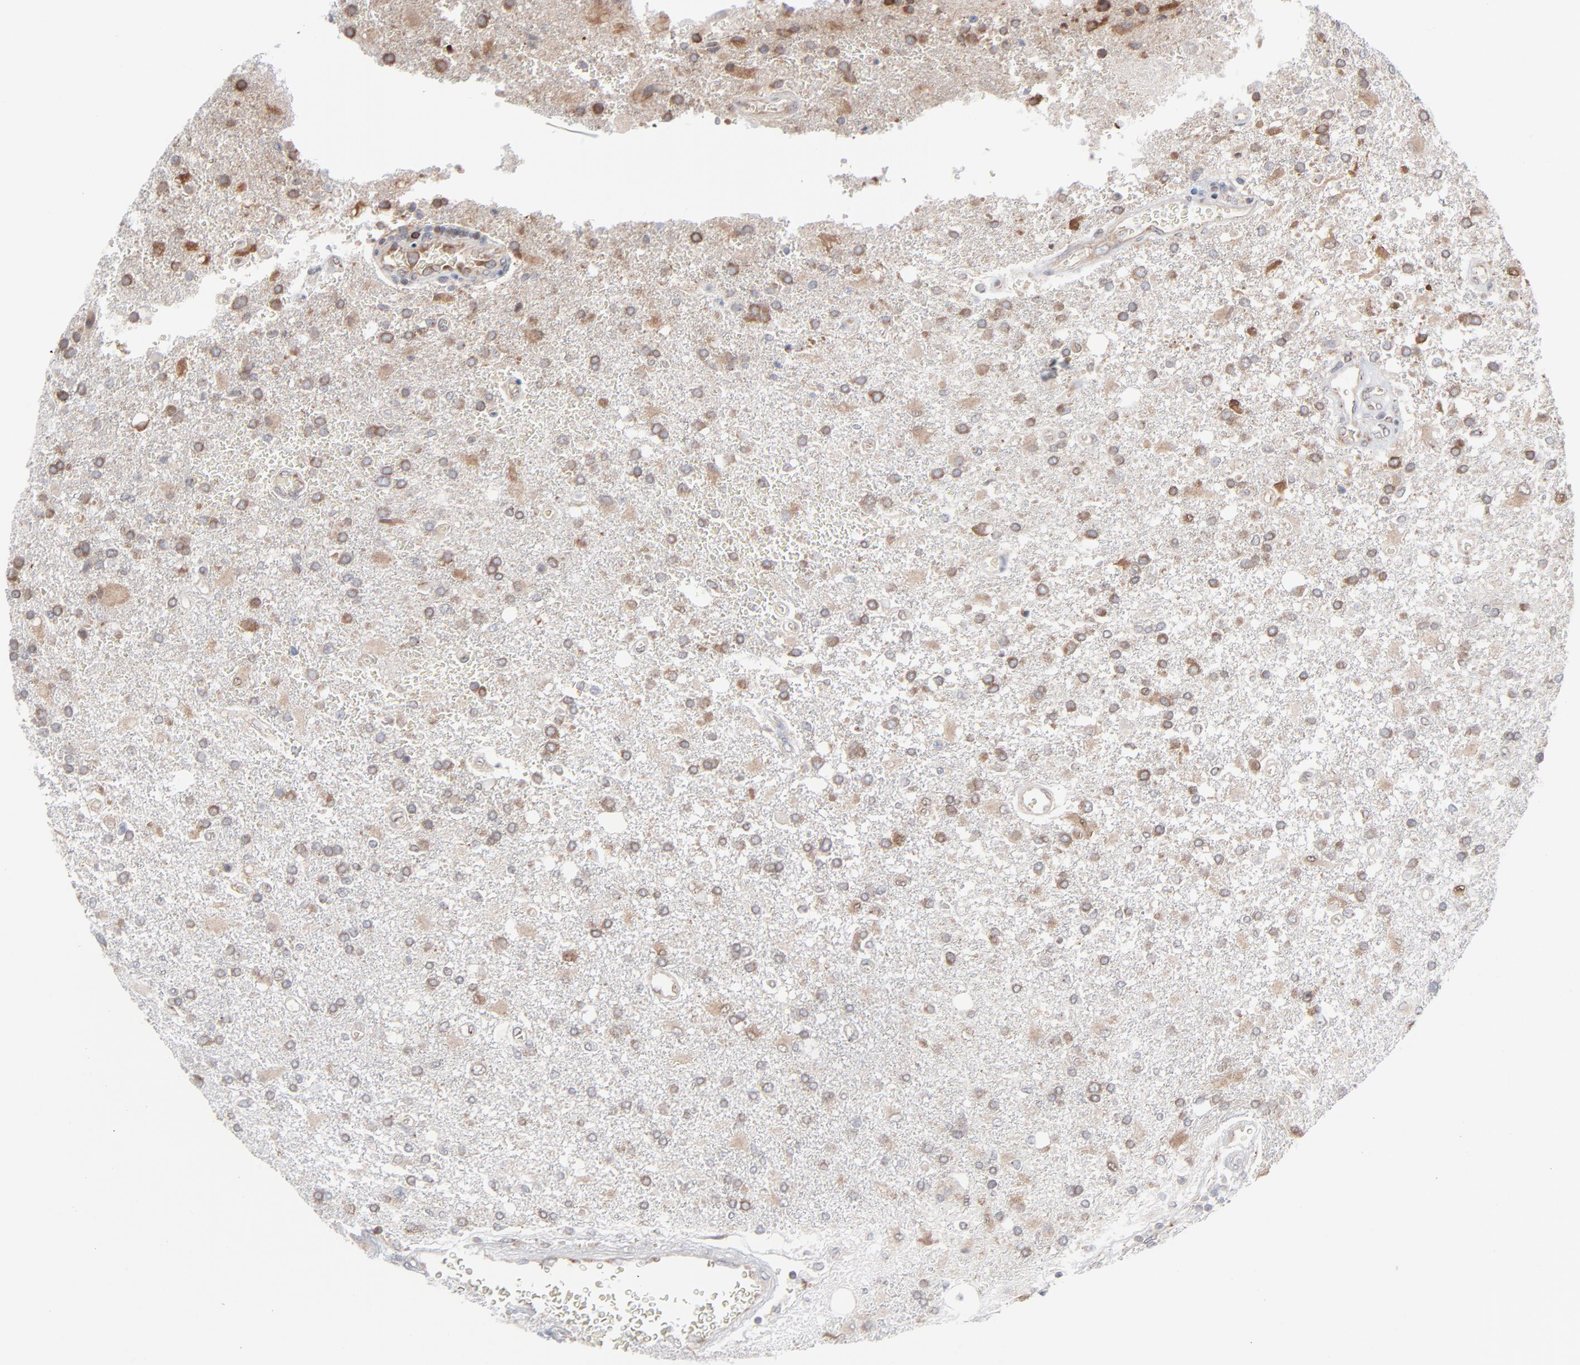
{"staining": {"intensity": "weak", "quantity": "25%-75%", "location": "cytoplasmic/membranous"}, "tissue": "glioma", "cell_type": "Tumor cells", "image_type": "cancer", "snomed": [{"axis": "morphology", "description": "Glioma, malignant, High grade"}, {"axis": "topography", "description": "Cerebral cortex"}], "caption": "High-grade glioma (malignant) stained with immunohistochemistry (IHC) demonstrates weak cytoplasmic/membranous staining in about 25%-75% of tumor cells. (IHC, brightfield microscopy, high magnification).", "gene": "KDSR", "patient": {"sex": "male", "age": 79}}